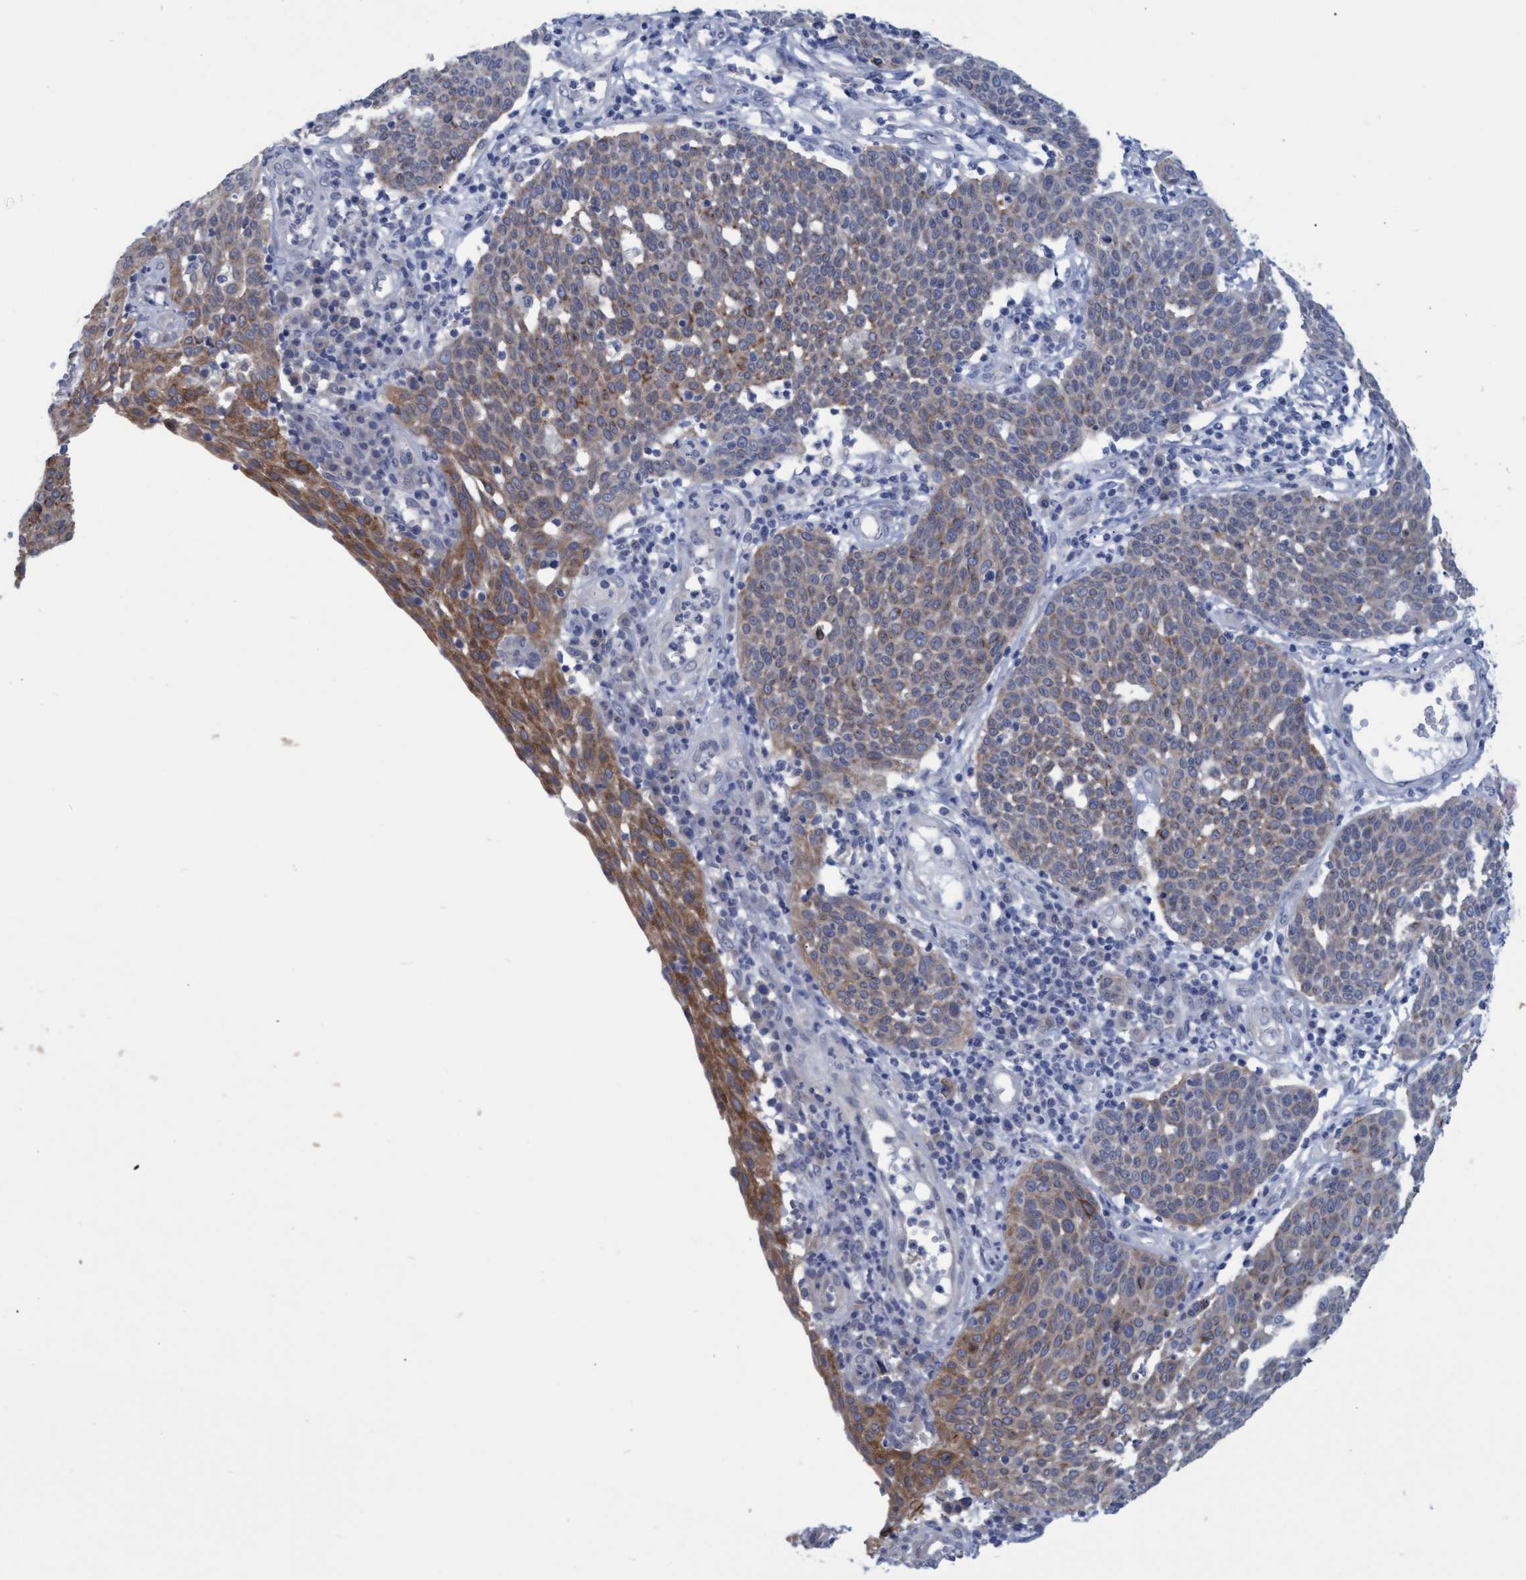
{"staining": {"intensity": "moderate", "quantity": "<25%", "location": "cytoplasmic/membranous"}, "tissue": "cervical cancer", "cell_type": "Tumor cells", "image_type": "cancer", "snomed": [{"axis": "morphology", "description": "Squamous cell carcinoma, NOS"}, {"axis": "topography", "description": "Cervix"}], "caption": "Cervical cancer (squamous cell carcinoma) stained with a brown dye shows moderate cytoplasmic/membranous positive staining in approximately <25% of tumor cells.", "gene": "SSTR3", "patient": {"sex": "female", "age": 34}}